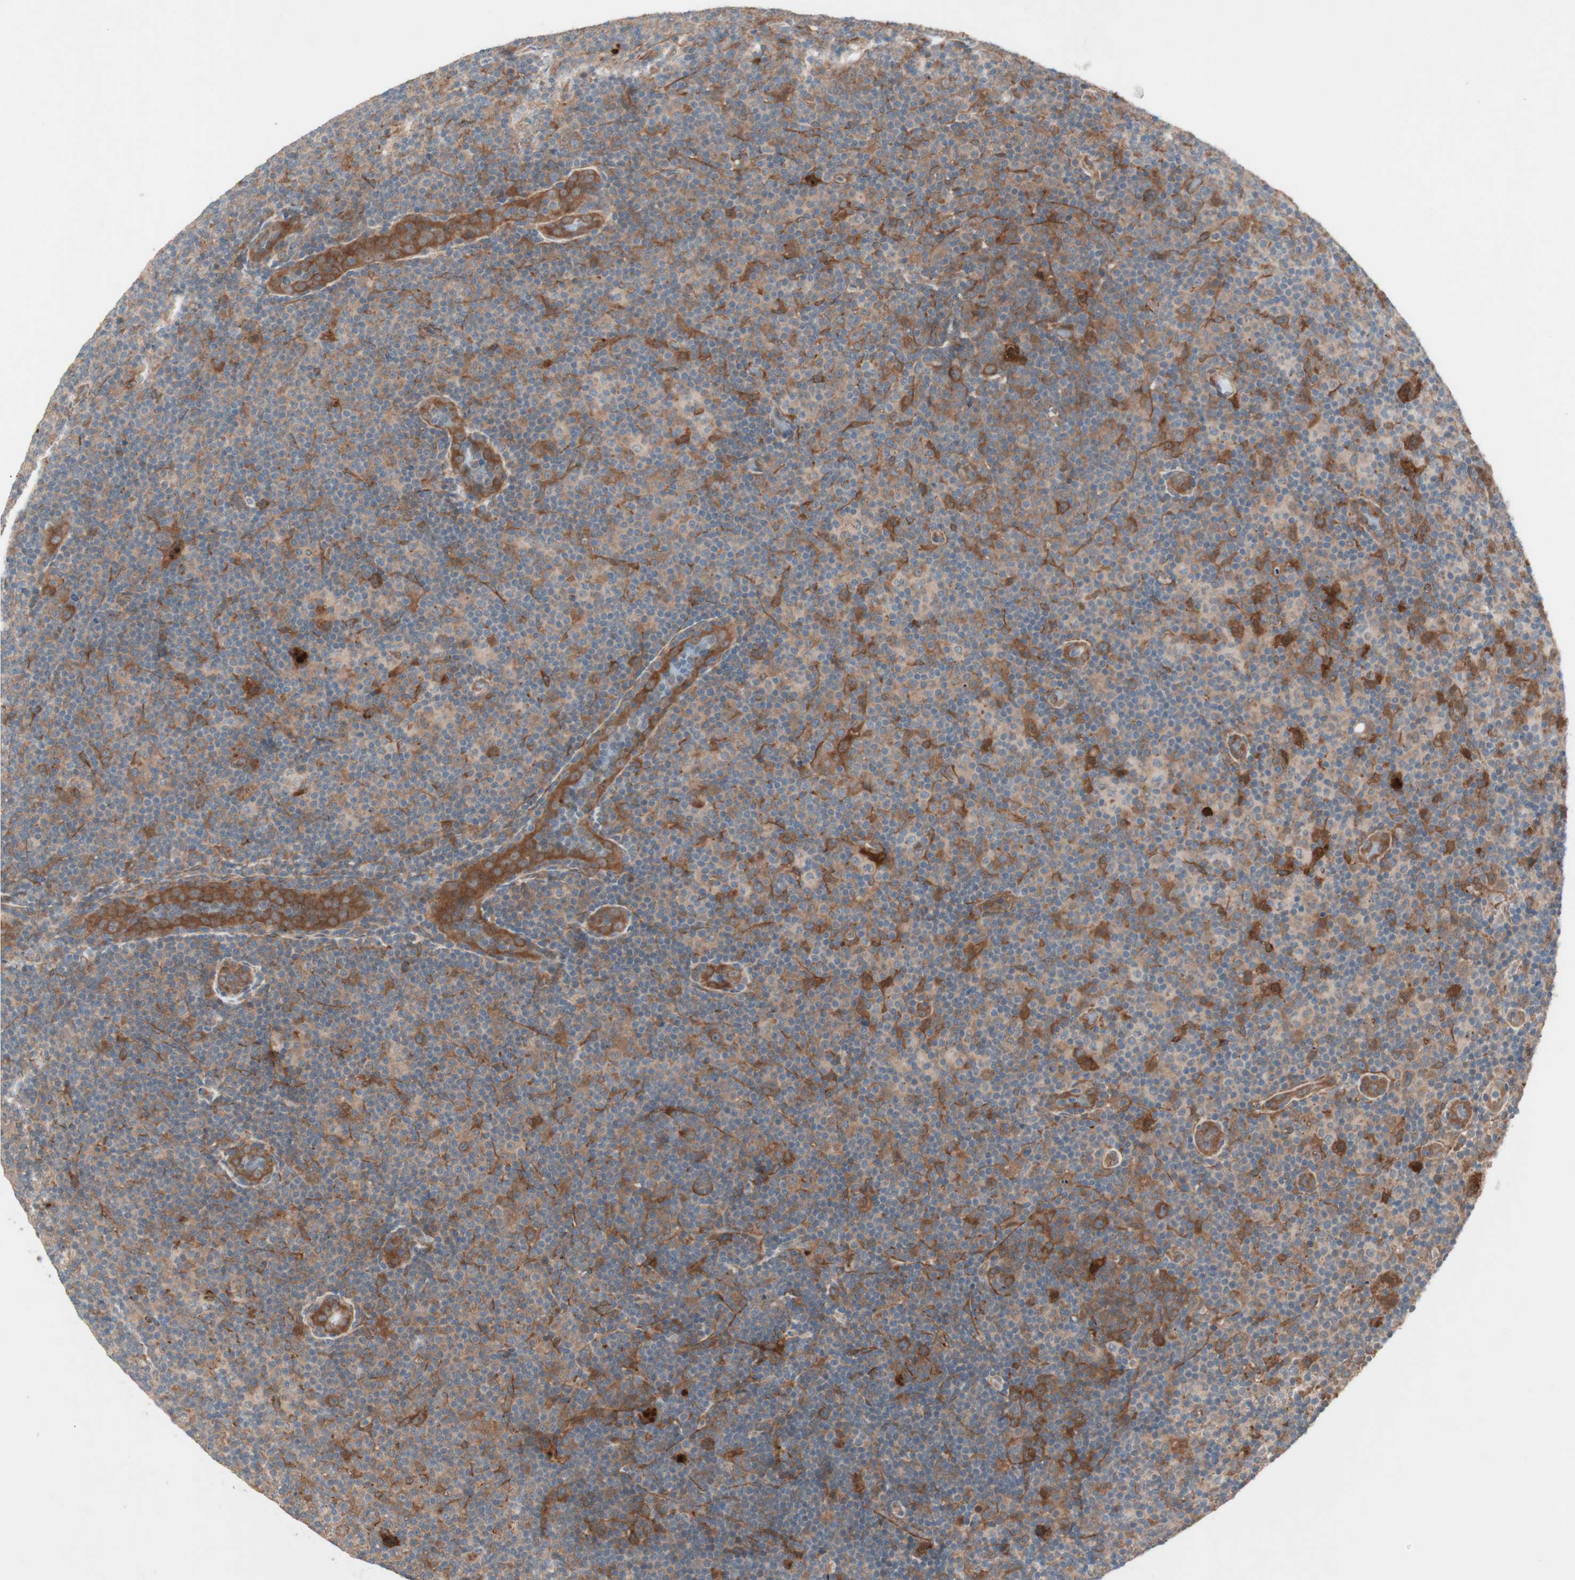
{"staining": {"intensity": "moderate", "quantity": "25%-75%", "location": "cytoplasmic/membranous"}, "tissue": "lymphoma", "cell_type": "Tumor cells", "image_type": "cancer", "snomed": [{"axis": "morphology", "description": "Malignant lymphoma, non-Hodgkin's type, Low grade"}, {"axis": "topography", "description": "Lymph node"}], "caption": "Human lymphoma stained for a protein (brown) displays moderate cytoplasmic/membranous positive expression in approximately 25%-75% of tumor cells.", "gene": "SDSL", "patient": {"sex": "male", "age": 83}}